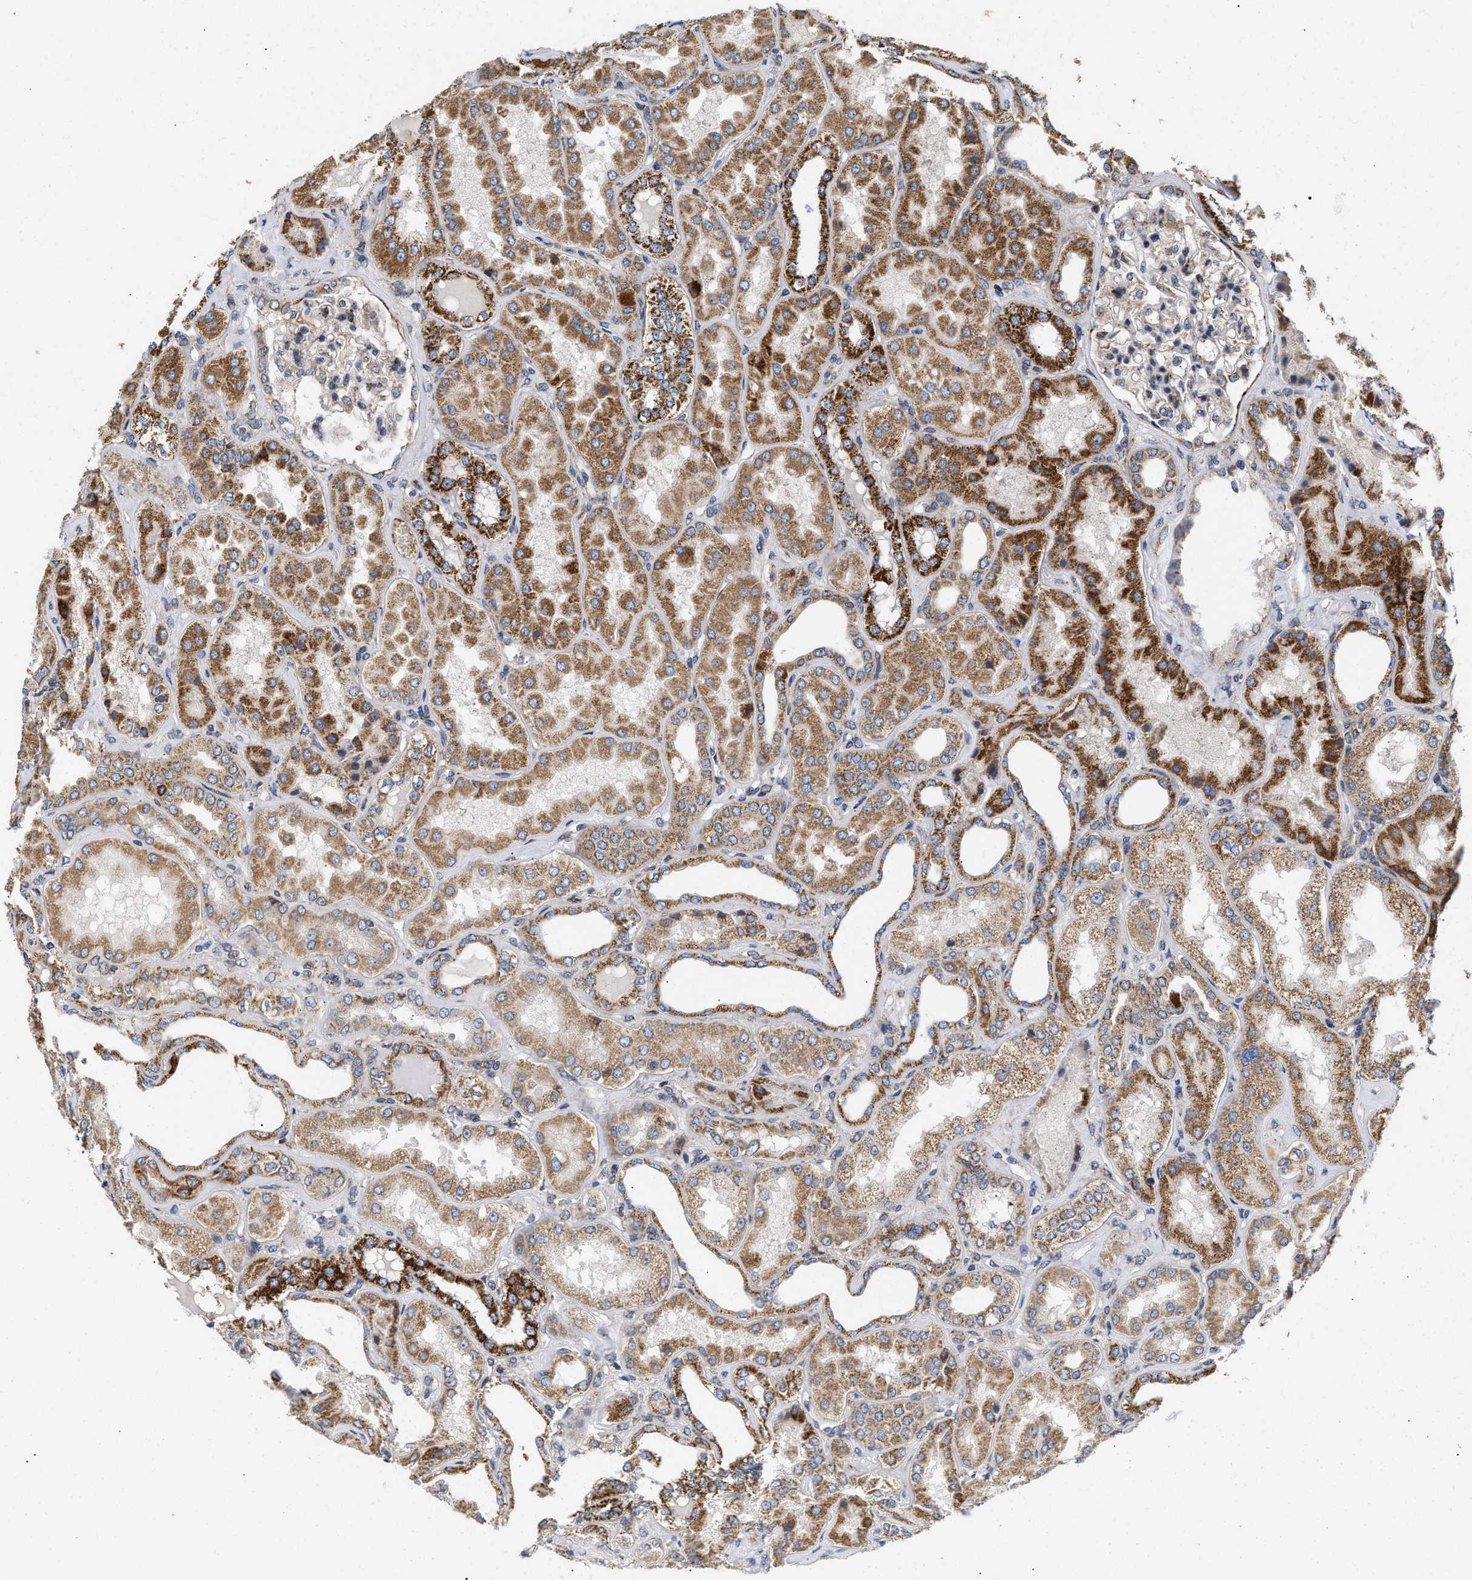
{"staining": {"intensity": "negative", "quantity": "none", "location": "none"}, "tissue": "kidney", "cell_type": "Cells in glomeruli", "image_type": "normal", "snomed": [{"axis": "morphology", "description": "Normal tissue, NOS"}, {"axis": "topography", "description": "Kidney"}], "caption": "Kidney stained for a protein using IHC demonstrates no staining cells in glomeruli.", "gene": "TMEM168", "patient": {"sex": "female", "age": 56}}